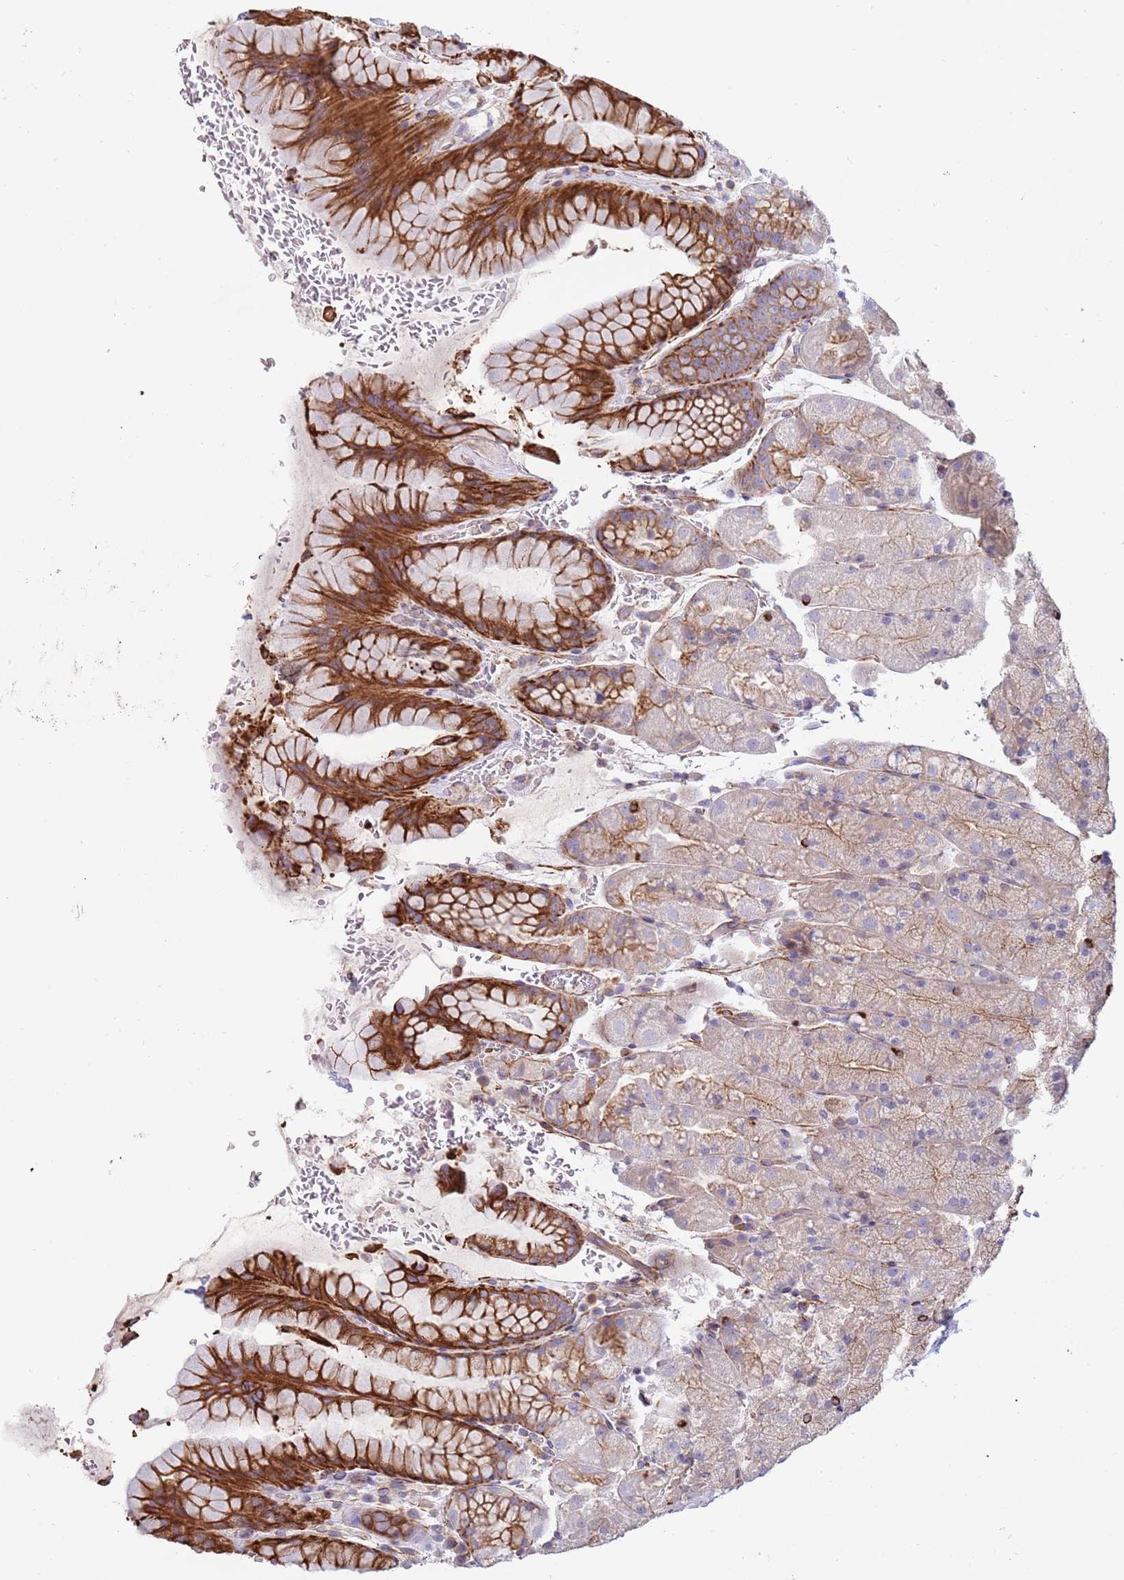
{"staining": {"intensity": "strong", "quantity": "25%-75%", "location": "cytoplasmic/membranous"}, "tissue": "stomach", "cell_type": "Glandular cells", "image_type": "normal", "snomed": [{"axis": "morphology", "description": "Normal tissue, NOS"}, {"axis": "topography", "description": "Stomach, upper"}, {"axis": "topography", "description": "Stomach, lower"}], "caption": "Immunohistochemical staining of benign human stomach demonstrates strong cytoplasmic/membranous protein staining in approximately 25%-75% of glandular cells.", "gene": "MOGAT1", "patient": {"sex": "male", "age": 67}}